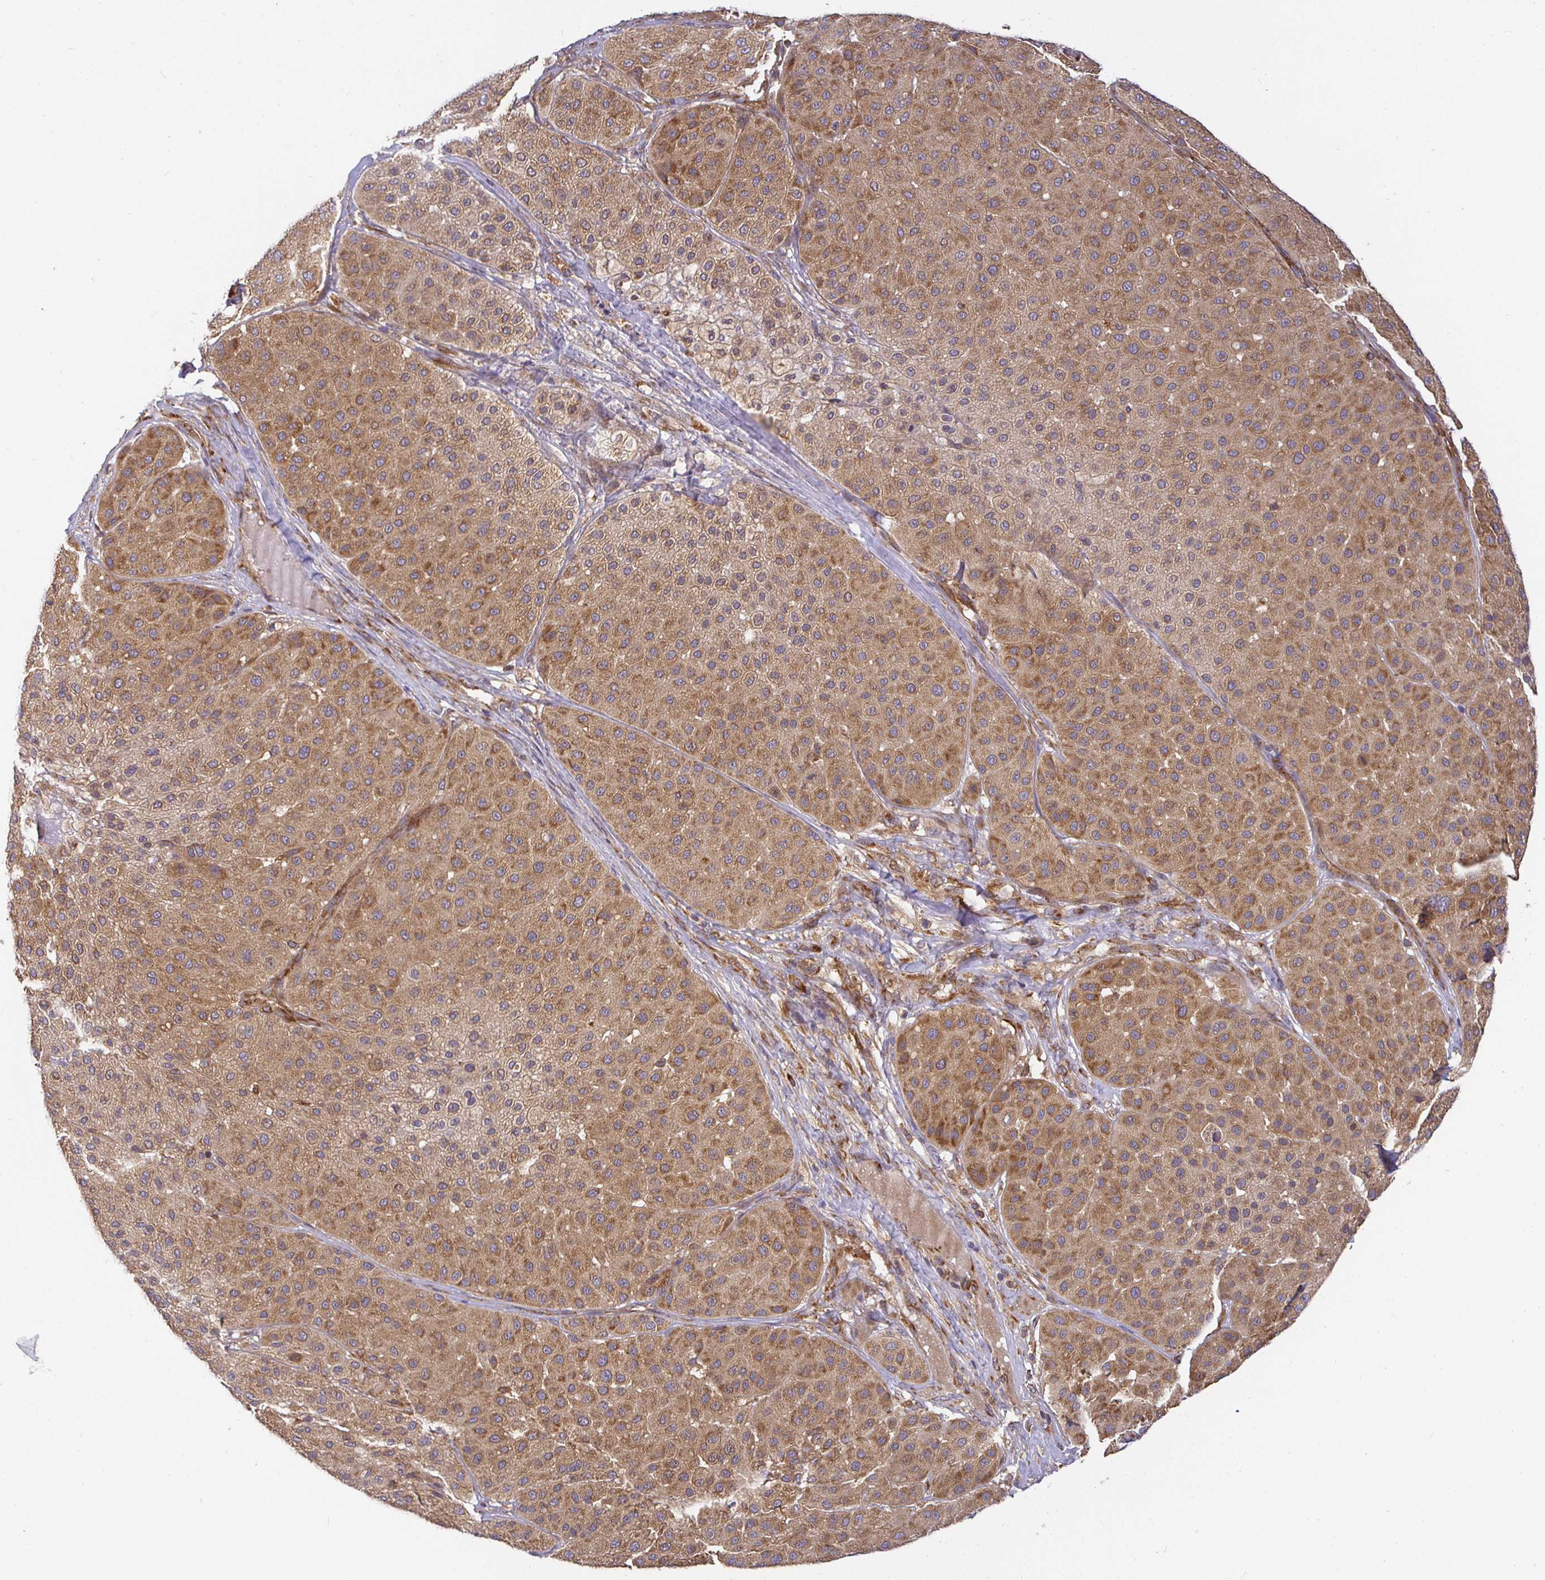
{"staining": {"intensity": "moderate", "quantity": ">75%", "location": "cytoplasmic/membranous"}, "tissue": "melanoma", "cell_type": "Tumor cells", "image_type": "cancer", "snomed": [{"axis": "morphology", "description": "Malignant melanoma, Metastatic site"}, {"axis": "topography", "description": "Smooth muscle"}], "caption": "Immunohistochemistry micrograph of melanoma stained for a protein (brown), which exhibits medium levels of moderate cytoplasmic/membranous expression in about >75% of tumor cells.", "gene": "IRAK1", "patient": {"sex": "male", "age": 41}}